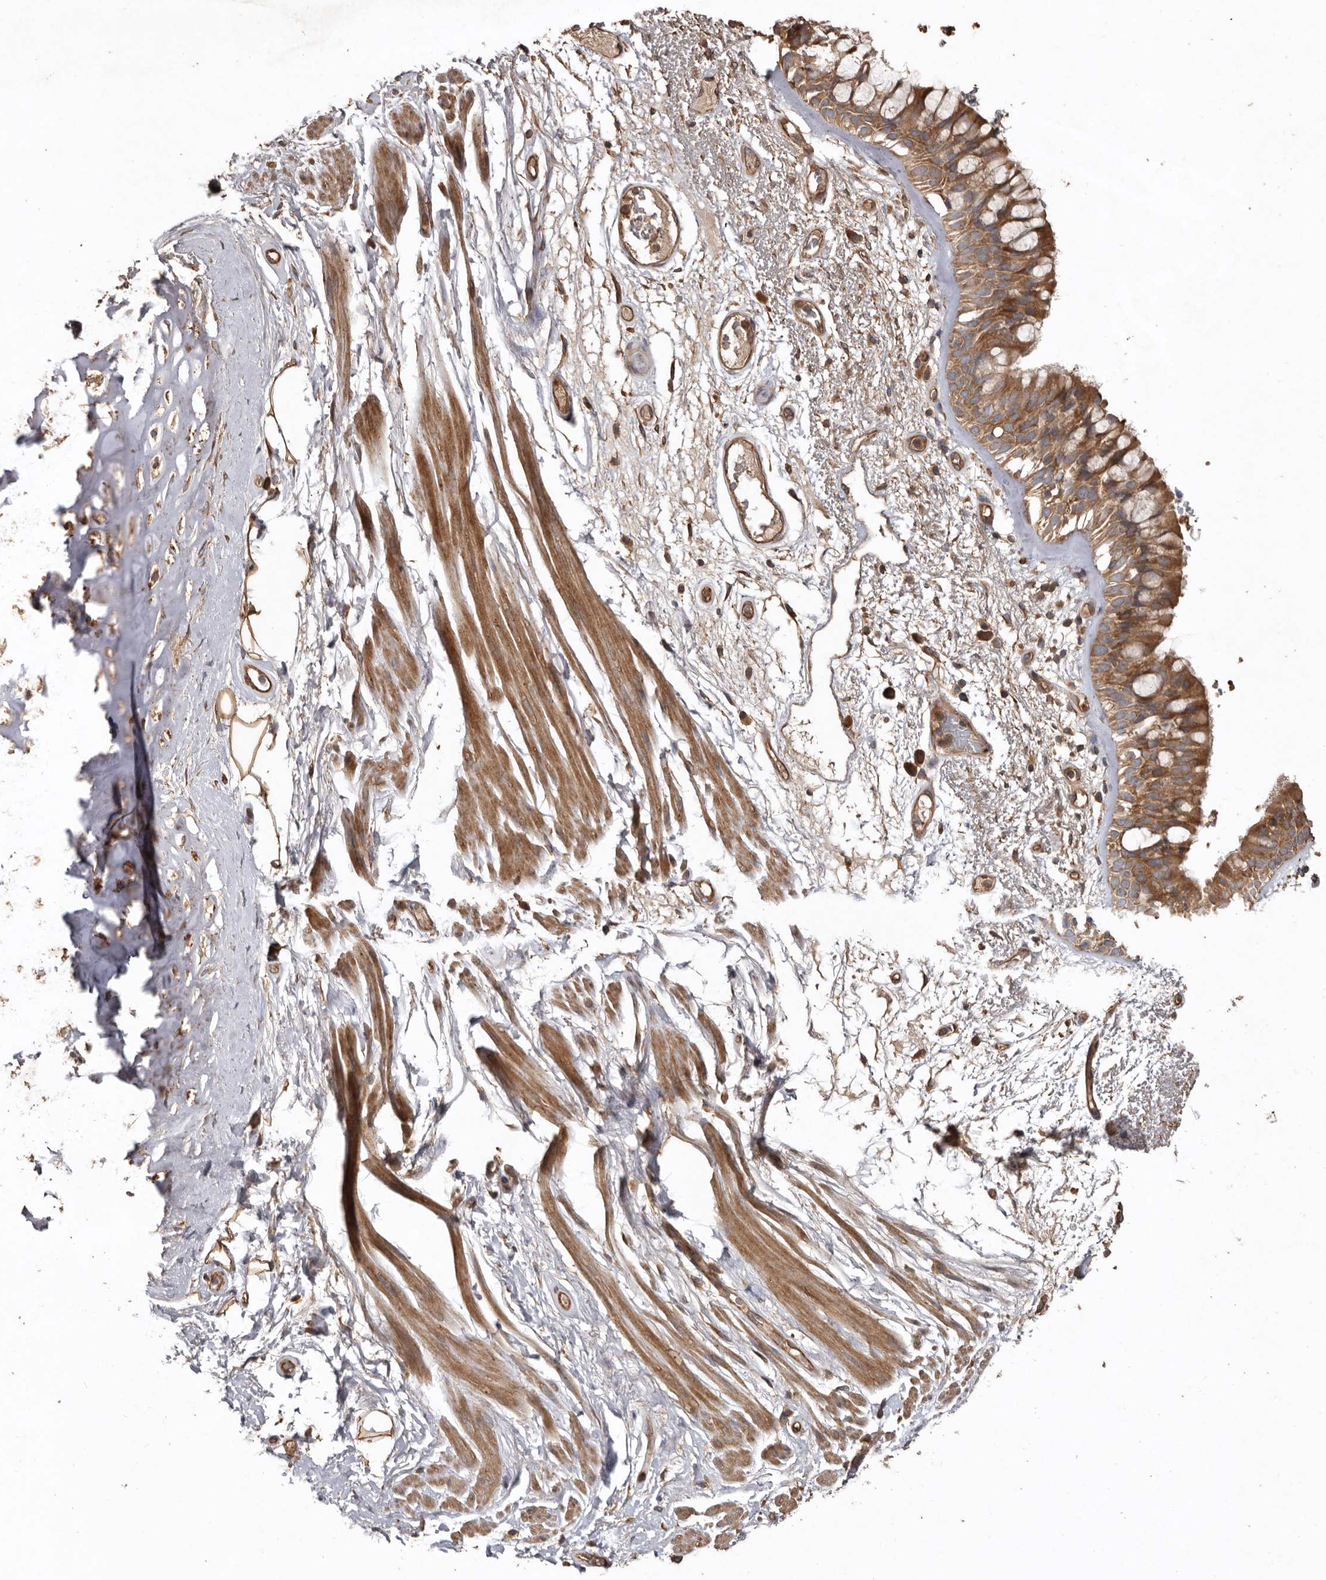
{"staining": {"intensity": "strong", "quantity": ">75%", "location": "cytoplasmic/membranous"}, "tissue": "bronchus", "cell_type": "Respiratory epithelial cells", "image_type": "normal", "snomed": [{"axis": "morphology", "description": "Normal tissue, NOS"}, {"axis": "morphology", "description": "Squamous cell carcinoma, NOS"}, {"axis": "topography", "description": "Lymph node"}, {"axis": "topography", "description": "Bronchus"}, {"axis": "topography", "description": "Lung"}], "caption": "IHC staining of unremarkable bronchus, which shows high levels of strong cytoplasmic/membranous positivity in approximately >75% of respiratory epithelial cells indicating strong cytoplasmic/membranous protein positivity. The staining was performed using DAB (3,3'-diaminobenzidine) (brown) for protein detection and nuclei were counterstained in hematoxylin (blue).", "gene": "FLCN", "patient": {"sex": "male", "age": 66}}